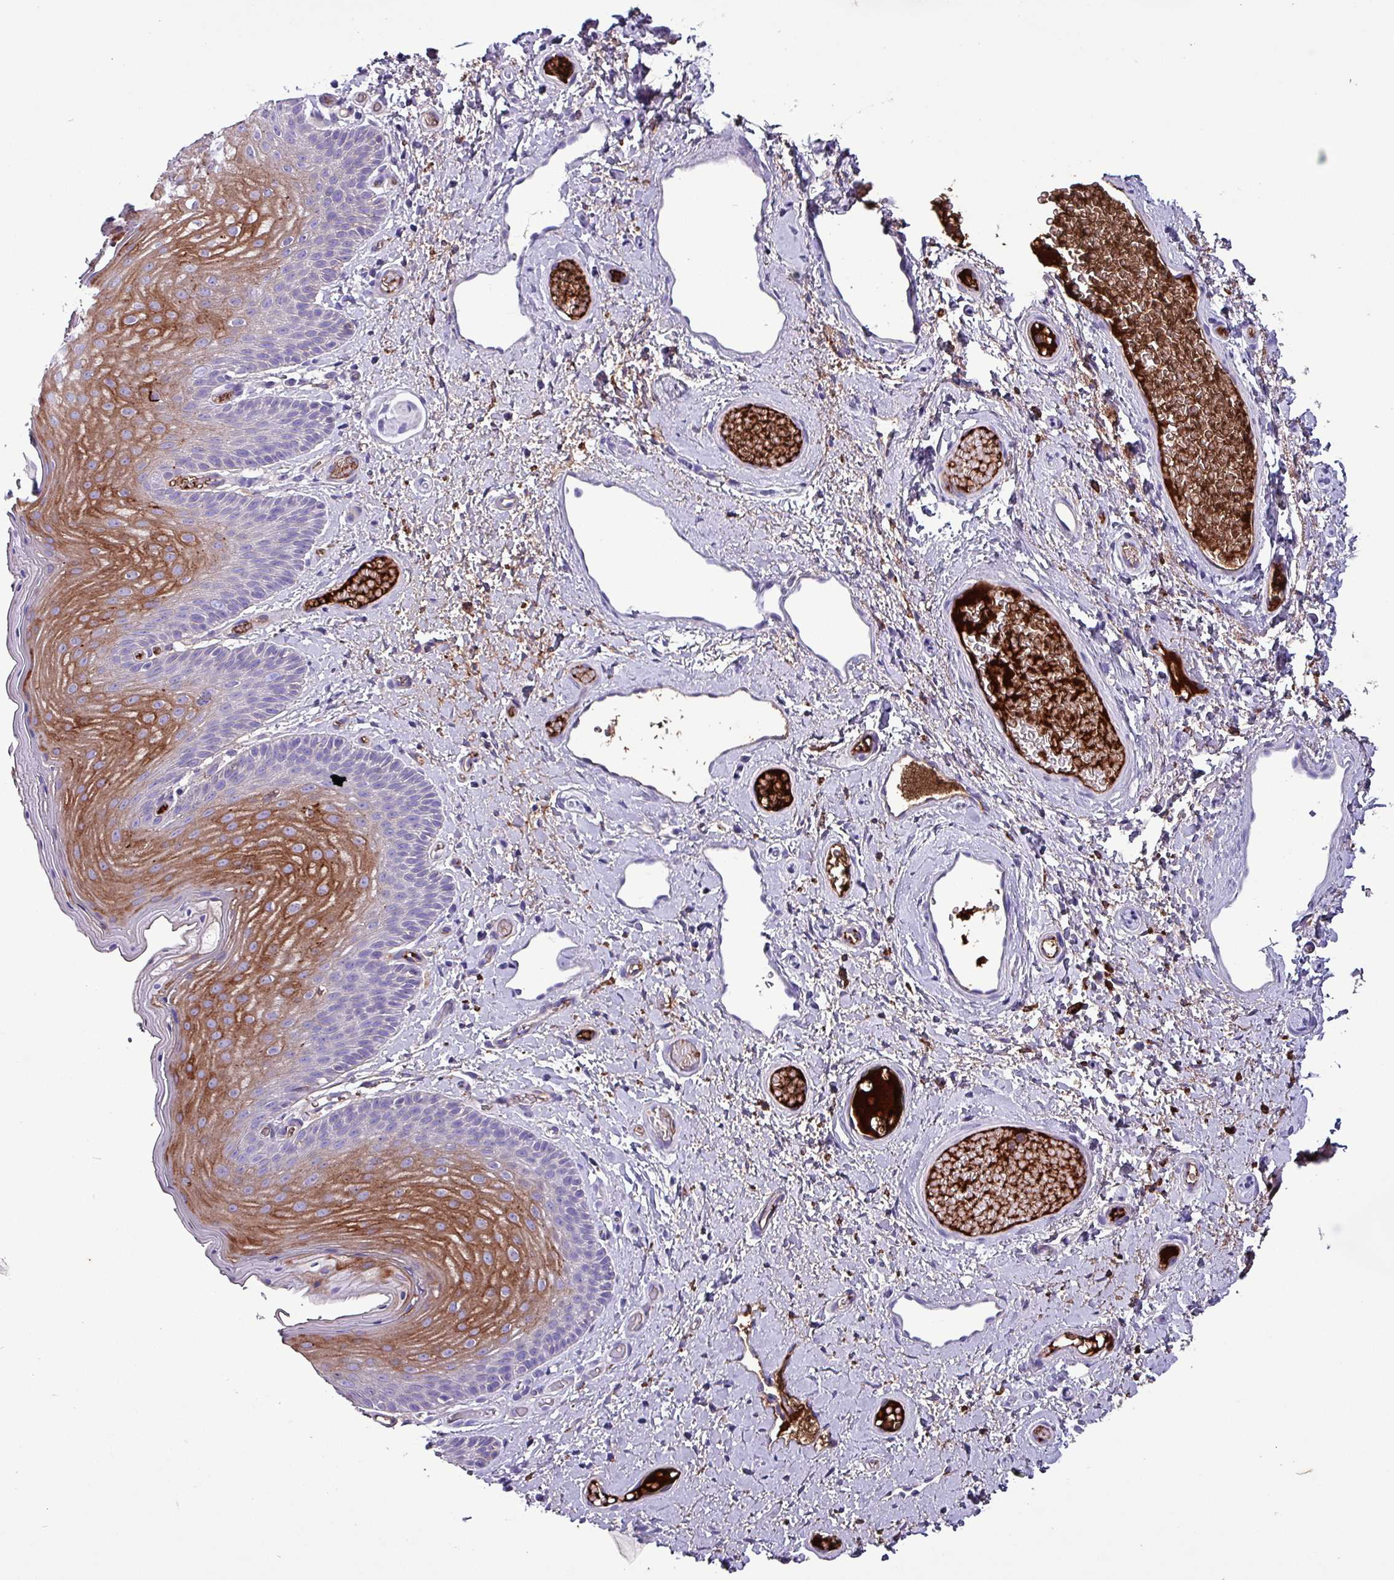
{"staining": {"intensity": "strong", "quantity": "<25%", "location": "cytoplasmic/membranous"}, "tissue": "skin", "cell_type": "Epidermal cells", "image_type": "normal", "snomed": [{"axis": "morphology", "description": "Normal tissue, NOS"}, {"axis": "topography", "description": "Anal"}], "caption": "Immunohistochemistry (IHC) micrograph of normal skin: skin stained using IHC shows medium levels of strong protein expression localized specifically in the cytoplasmic/membranous of epidermal cells, appearing as a cytoplasmic/membranous brown color.", "gene": "HPR", "patient": {"sex": "female", "age": 40}}